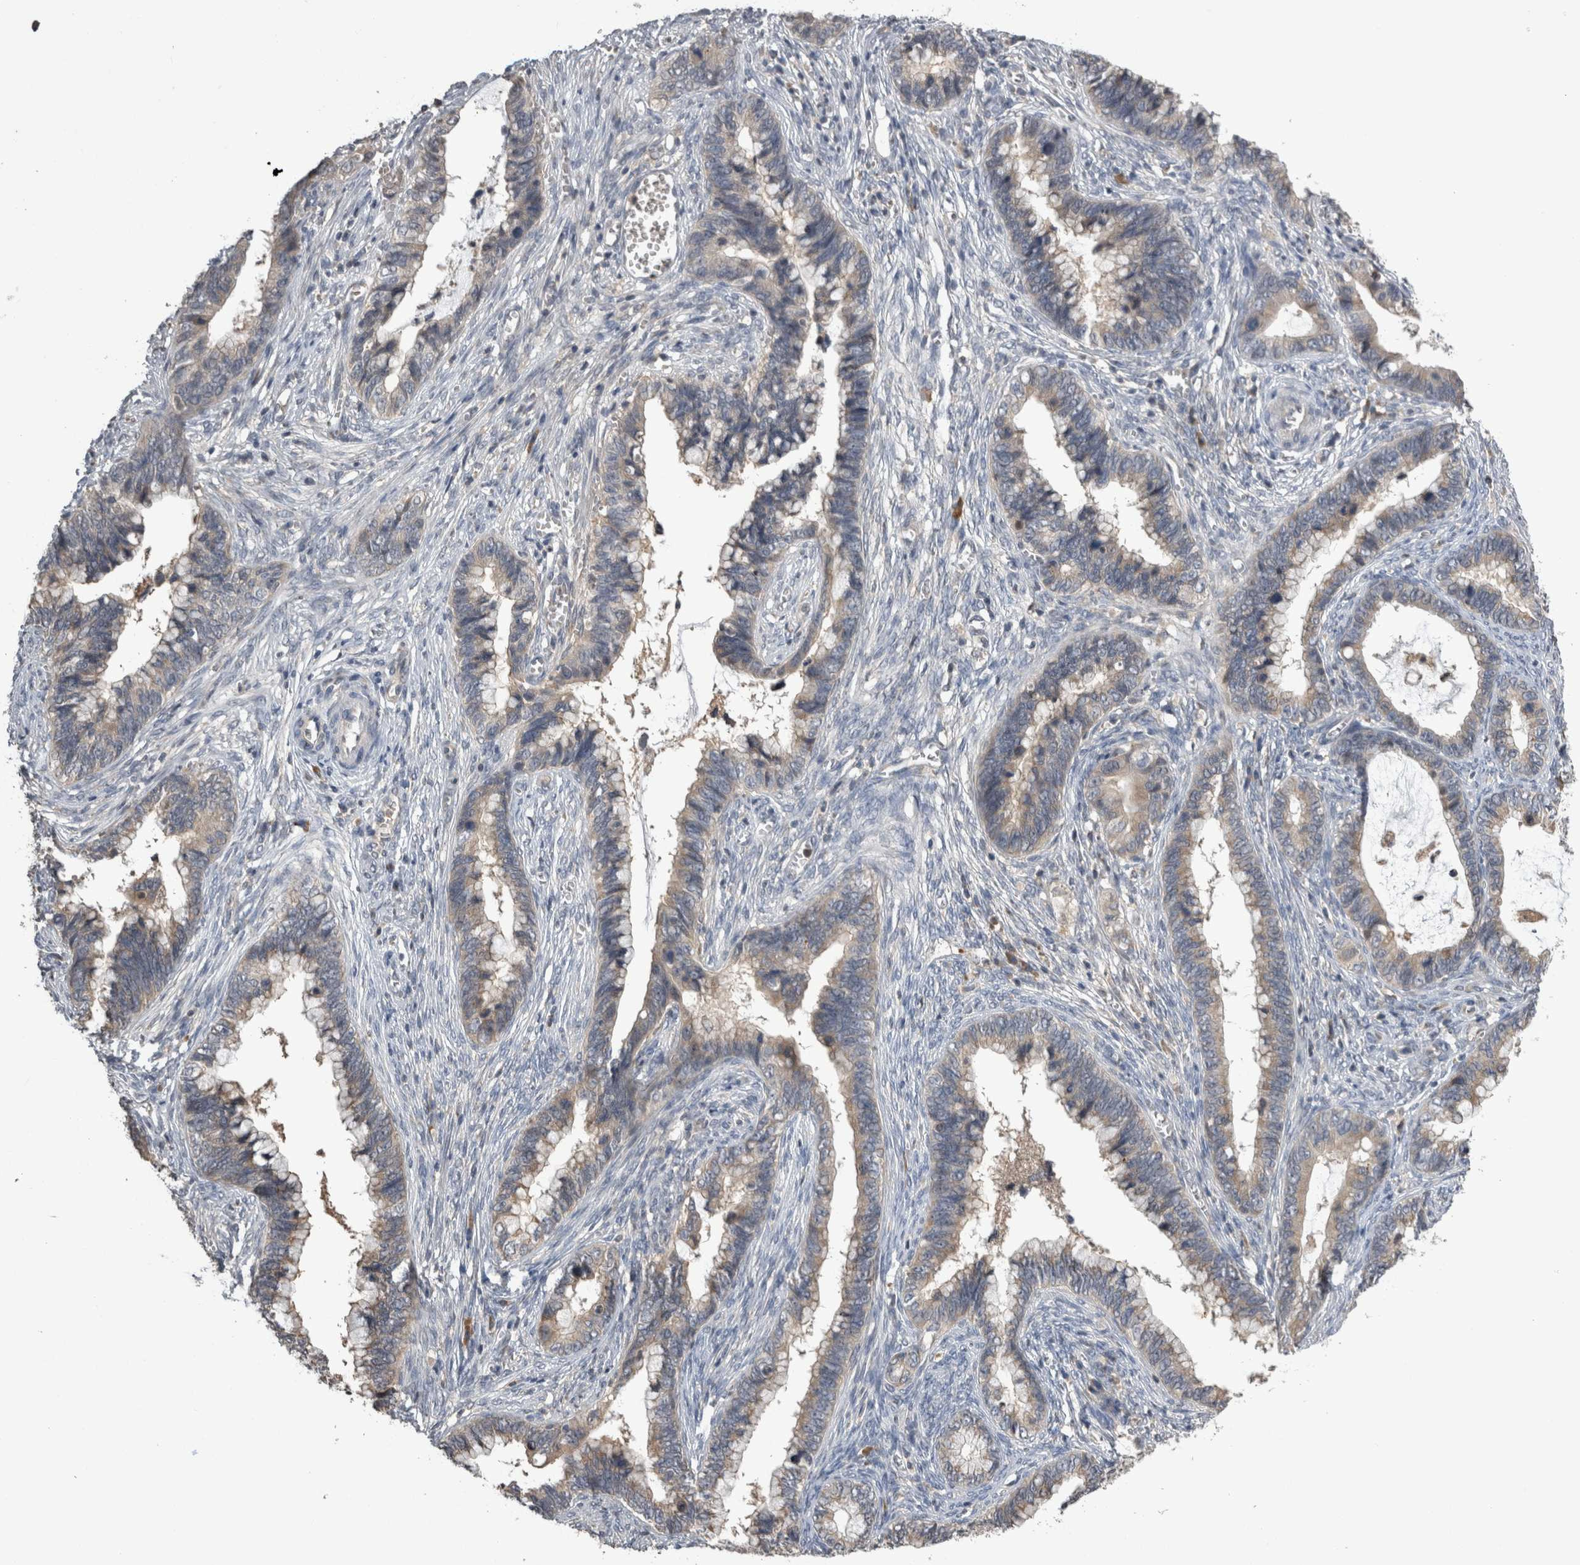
{"staining": {"intensity": "weak", "quantity": "25%-75%", "location": "cytoplasmic/membranous"}, "tissue": "cervical cancer", "cell_type": "Tumor cells", "image_type": "cancer", "snomed": [{"axis": "morphology", "description": "Adenocarcinoma, NOS"}, {"axis": "topography", "description": "Cervix"}], "caption": "Immunohistochemistry (IHC) micrograph of human cervical cancer stained for a protein (brown), which reveals low levels of weak cytoplasmic/membranous positivity in approximately 25%-75% of tumor cells.", "gene": "ANXA13", "patient": {"sex": "female", "age": 44}}